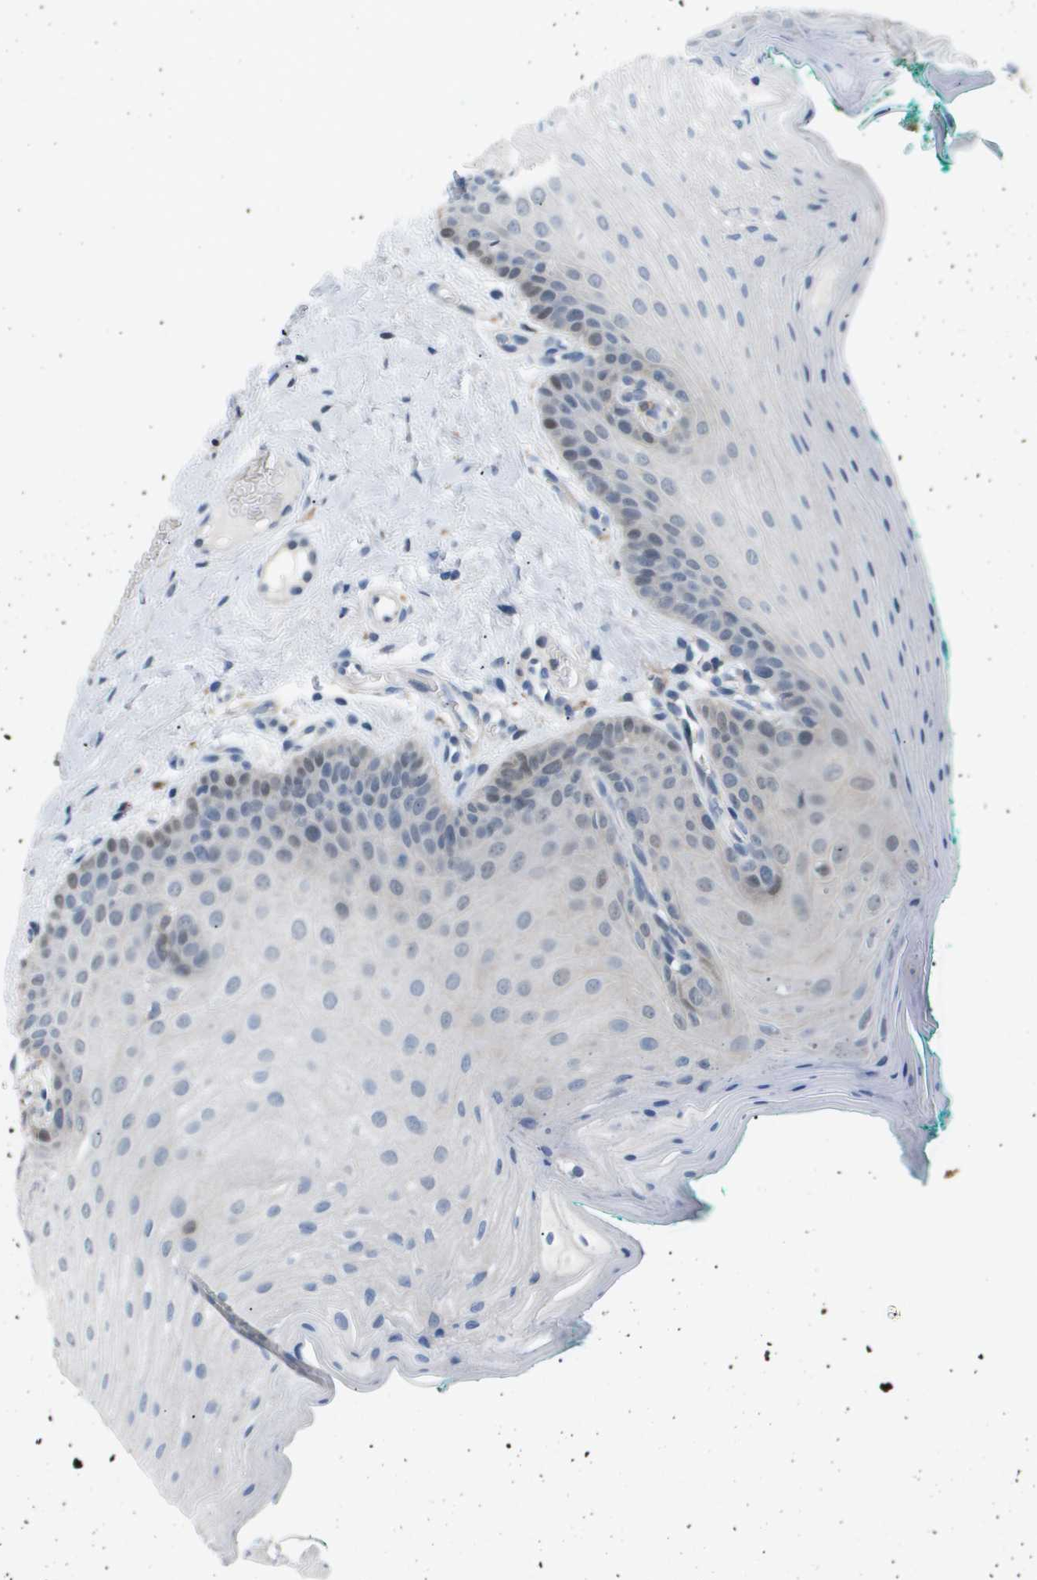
{"staining": {"intensity": "weak", "quantity": "<25%", "location": "nuclear"}, "tissue": "oral mucosa", "cell_type": "Squamous epithelial cells", "image_type": "normal", "snomed": [{"axis": "morphology", "description": "Normal tissue, NOS"}, {"axis": "topography", "description": "Oral tissue"}], "caption": "This is an immunohistochemistry (IHC) histopathology image of normal oral mucosa. There is no expression in squamous epithelial cells.", "gene": "AKR1A1", "patient": {"sex": "male", "age": 58}}